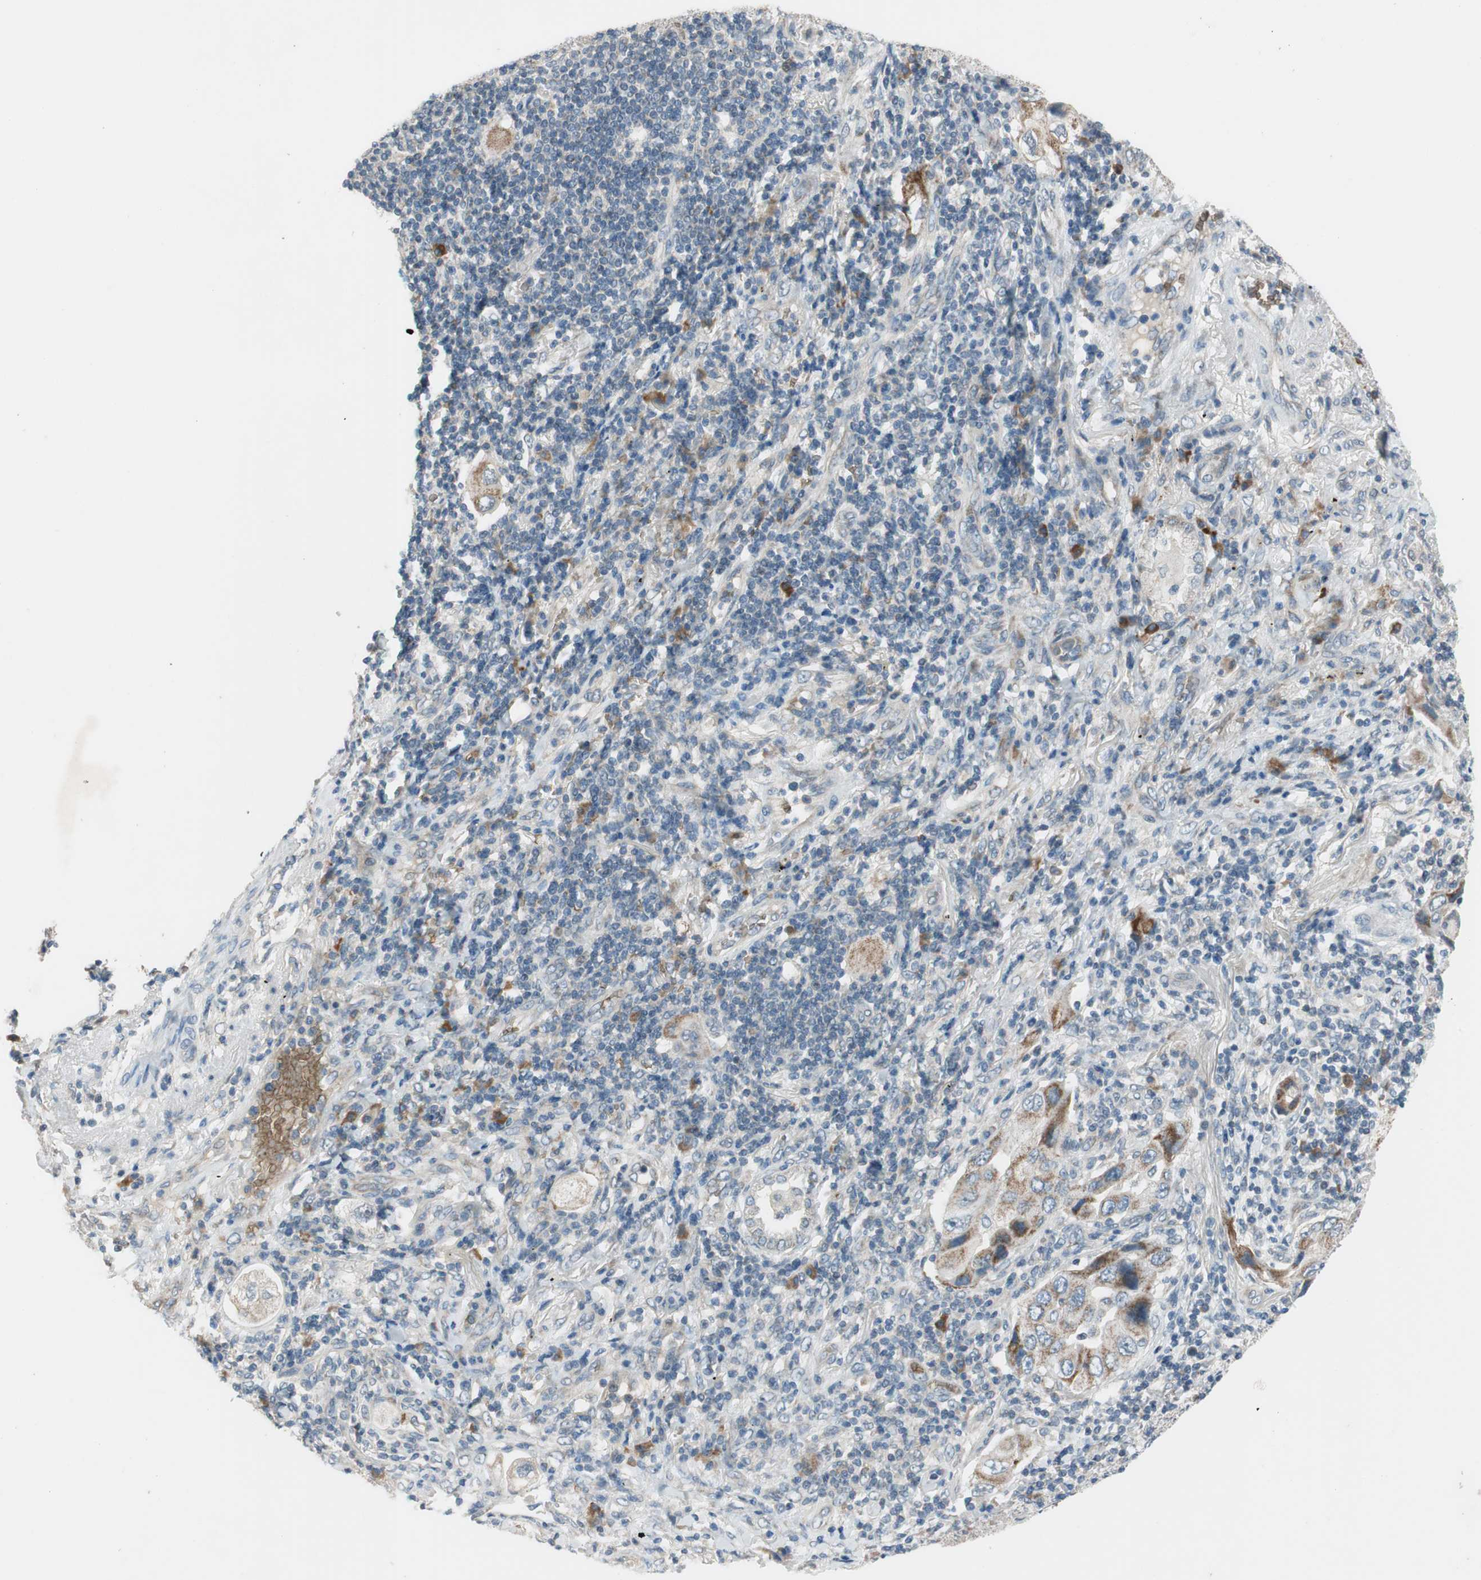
{"staining": {"intensity": "moderate", "quantity": ">75%", "location": "cytoplasmic/membranous"}, "tissue": "lung cancer", "cell_type": "Tumor cells", "image_type": "cancer", "snomed": [{"axis": "morphology", "description": "Adenocarcinoma, NOS"}, {"axis": "topography", "description": "Lung"}], "caption": "IHC micrograph of neoplastic tissue: adenocarcinoma (lung) stained using IHC displays medium levels of moderate protein expression localized specifically in the cytoplasmic/membranous of tumor cells, appearing as a cytoplasmic/membranous brown color.", "gene": "GYPC", "patient": {"sex": "female", "age": 65}}